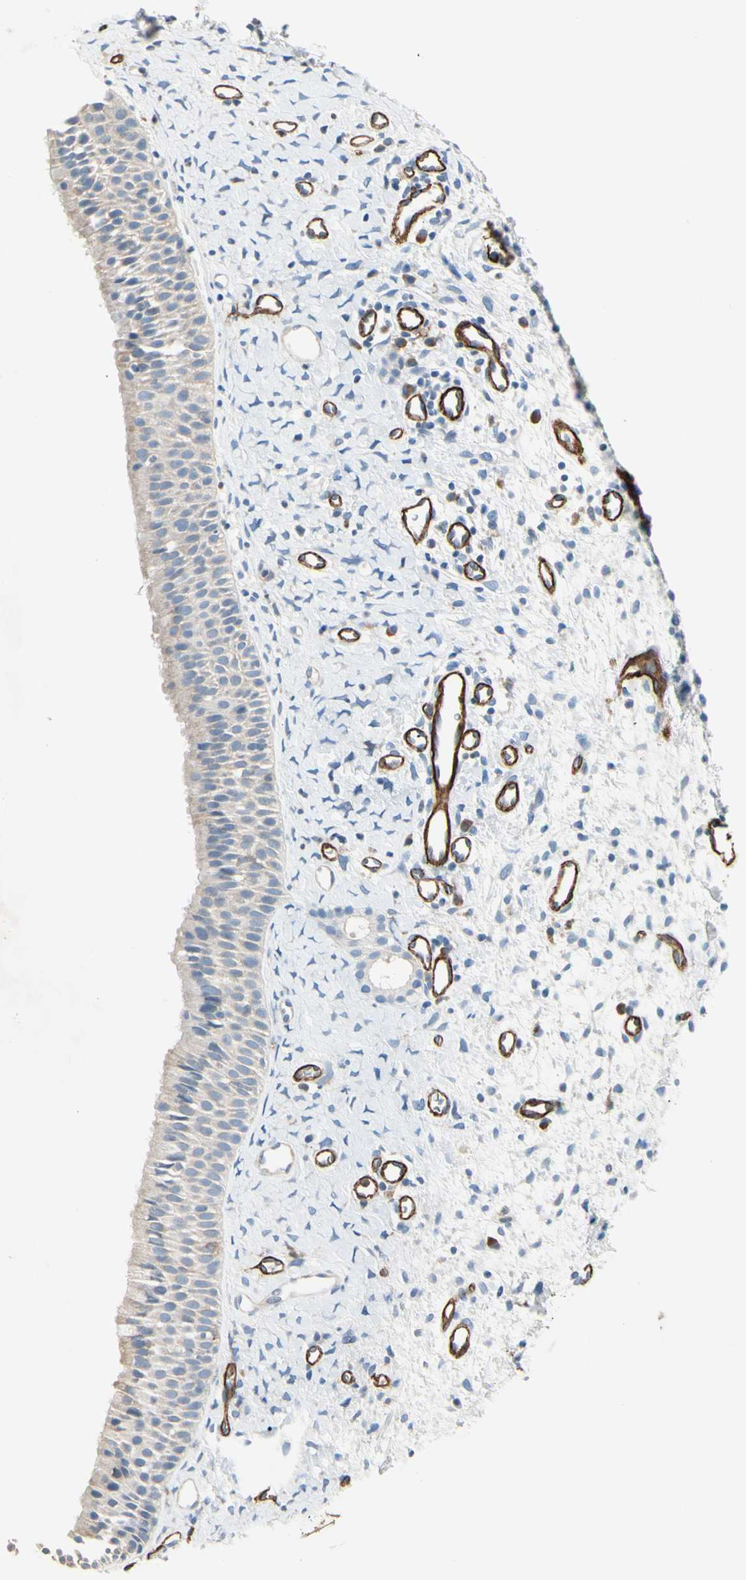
{"staining": {"intensity": "negative", "quantity": "none", "location": "none"}, "tissue": "nasopharynx", "cell_type": "Respiratory epithelial cells", "image_type": "normal", "snomed": [{"axis": "morphology", "description": "Normal tissue, NOS"}, {"axis": "topography", "description": "Nasopharynx"}], "caption": "This is a photomicrograph of IHC staining of normal nasopharynx, which shows no expression in respiratory epithelial cells. (Brightfield microscopy of DAB (3,3'-diaminobenzidine) immunohistochemistry at high magnification).", "gene": "CD93", "patient": {"sex": "male", "age": 22}}